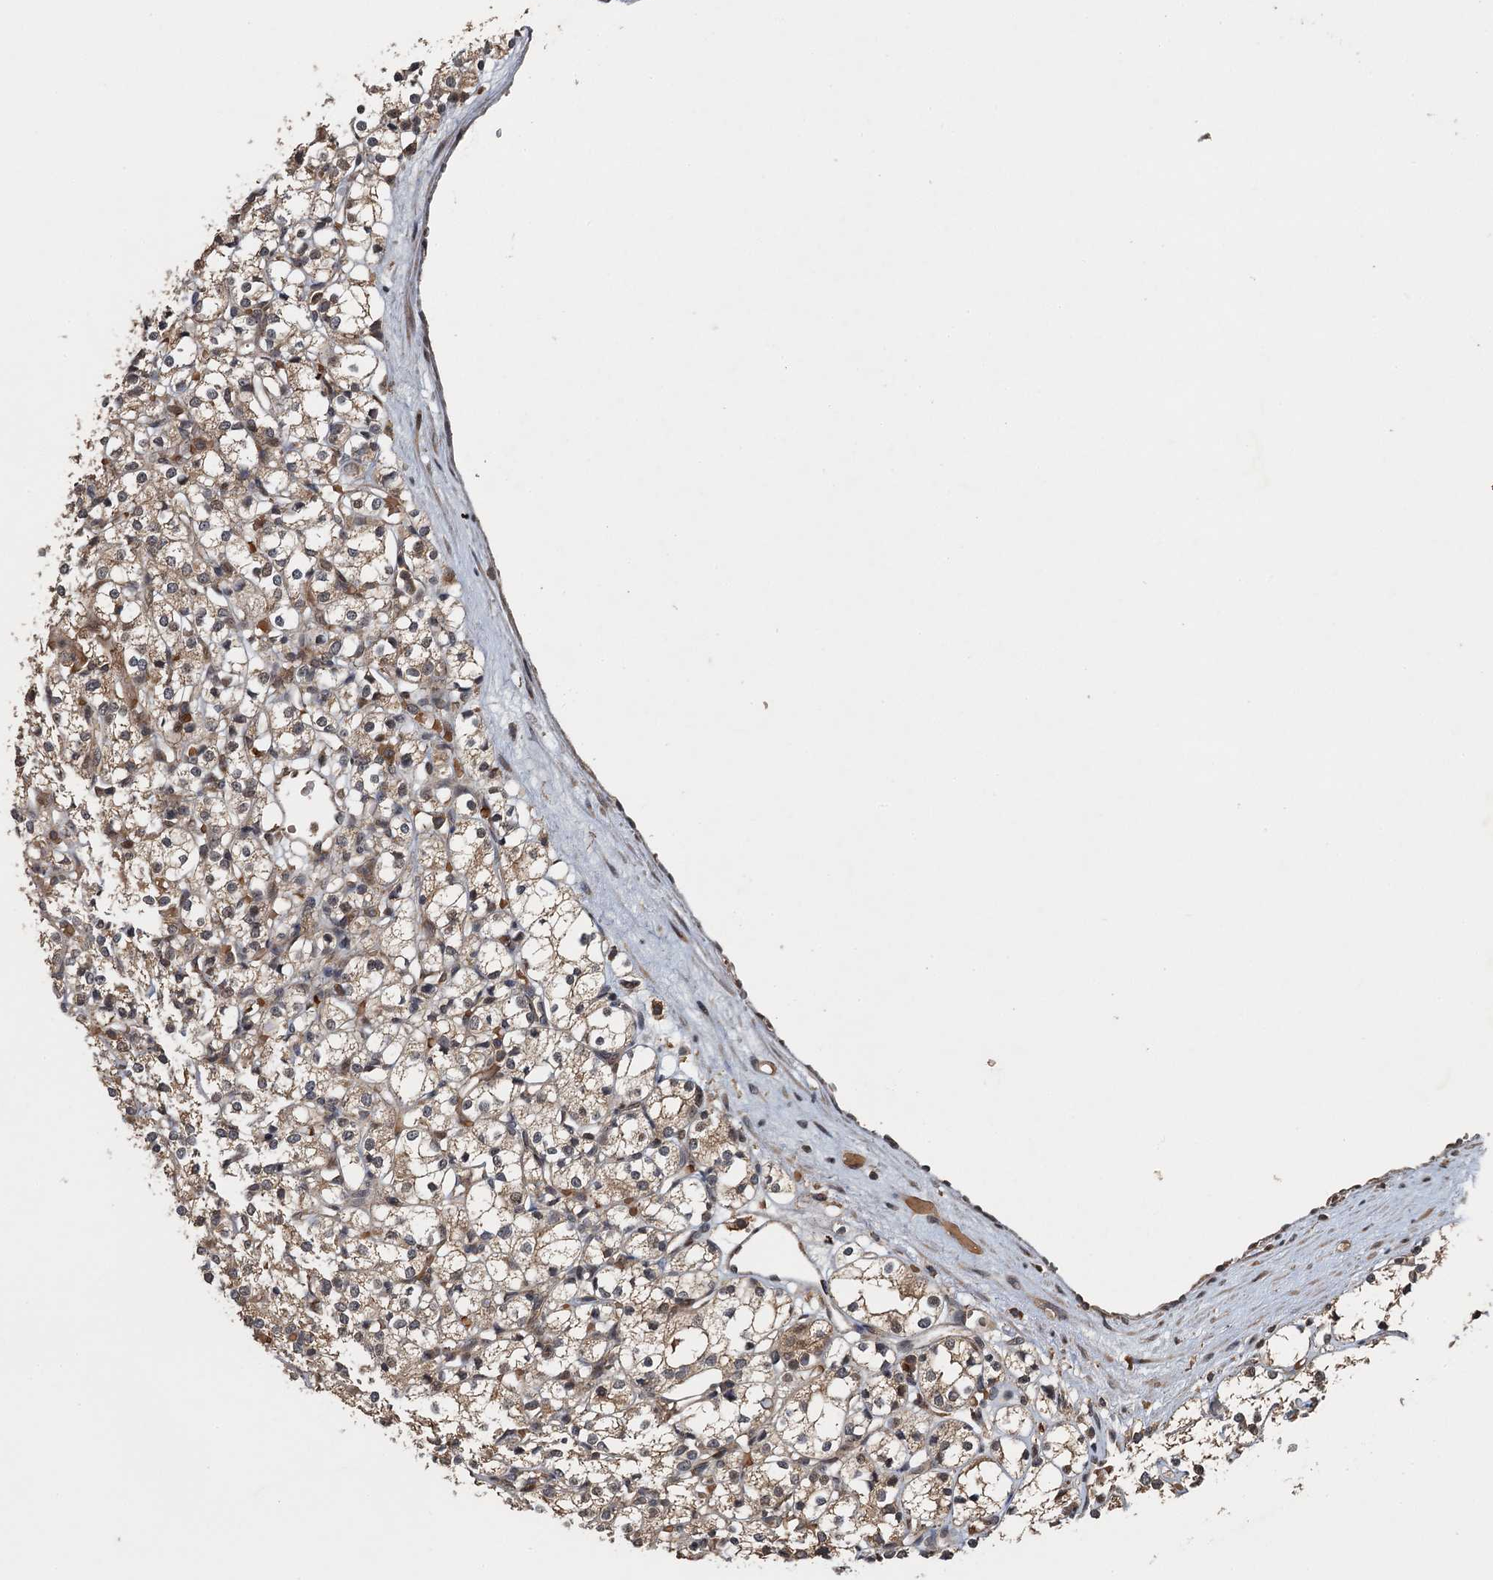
{"staining": {"intensity": "weak", "quantity": ">75%", "location": "cytoplasmic/membranous"}, "tissue": "renal cancer", "cell_type": "Tumor cells", "image_type": "cancer", "snomed": [{"axis": "morphology", "description": "Adenocarcinoma, NOS"}, {"axis": "topography", "description": "Kidney"}], "caption": "Protein staining of renal adenocarcinoma tissue shows weak cytoplasmic/membranous expression in approximately >75% of tumor cells.", "gene": "SNX32", "patient": {"sex": "male", "age": 77}}